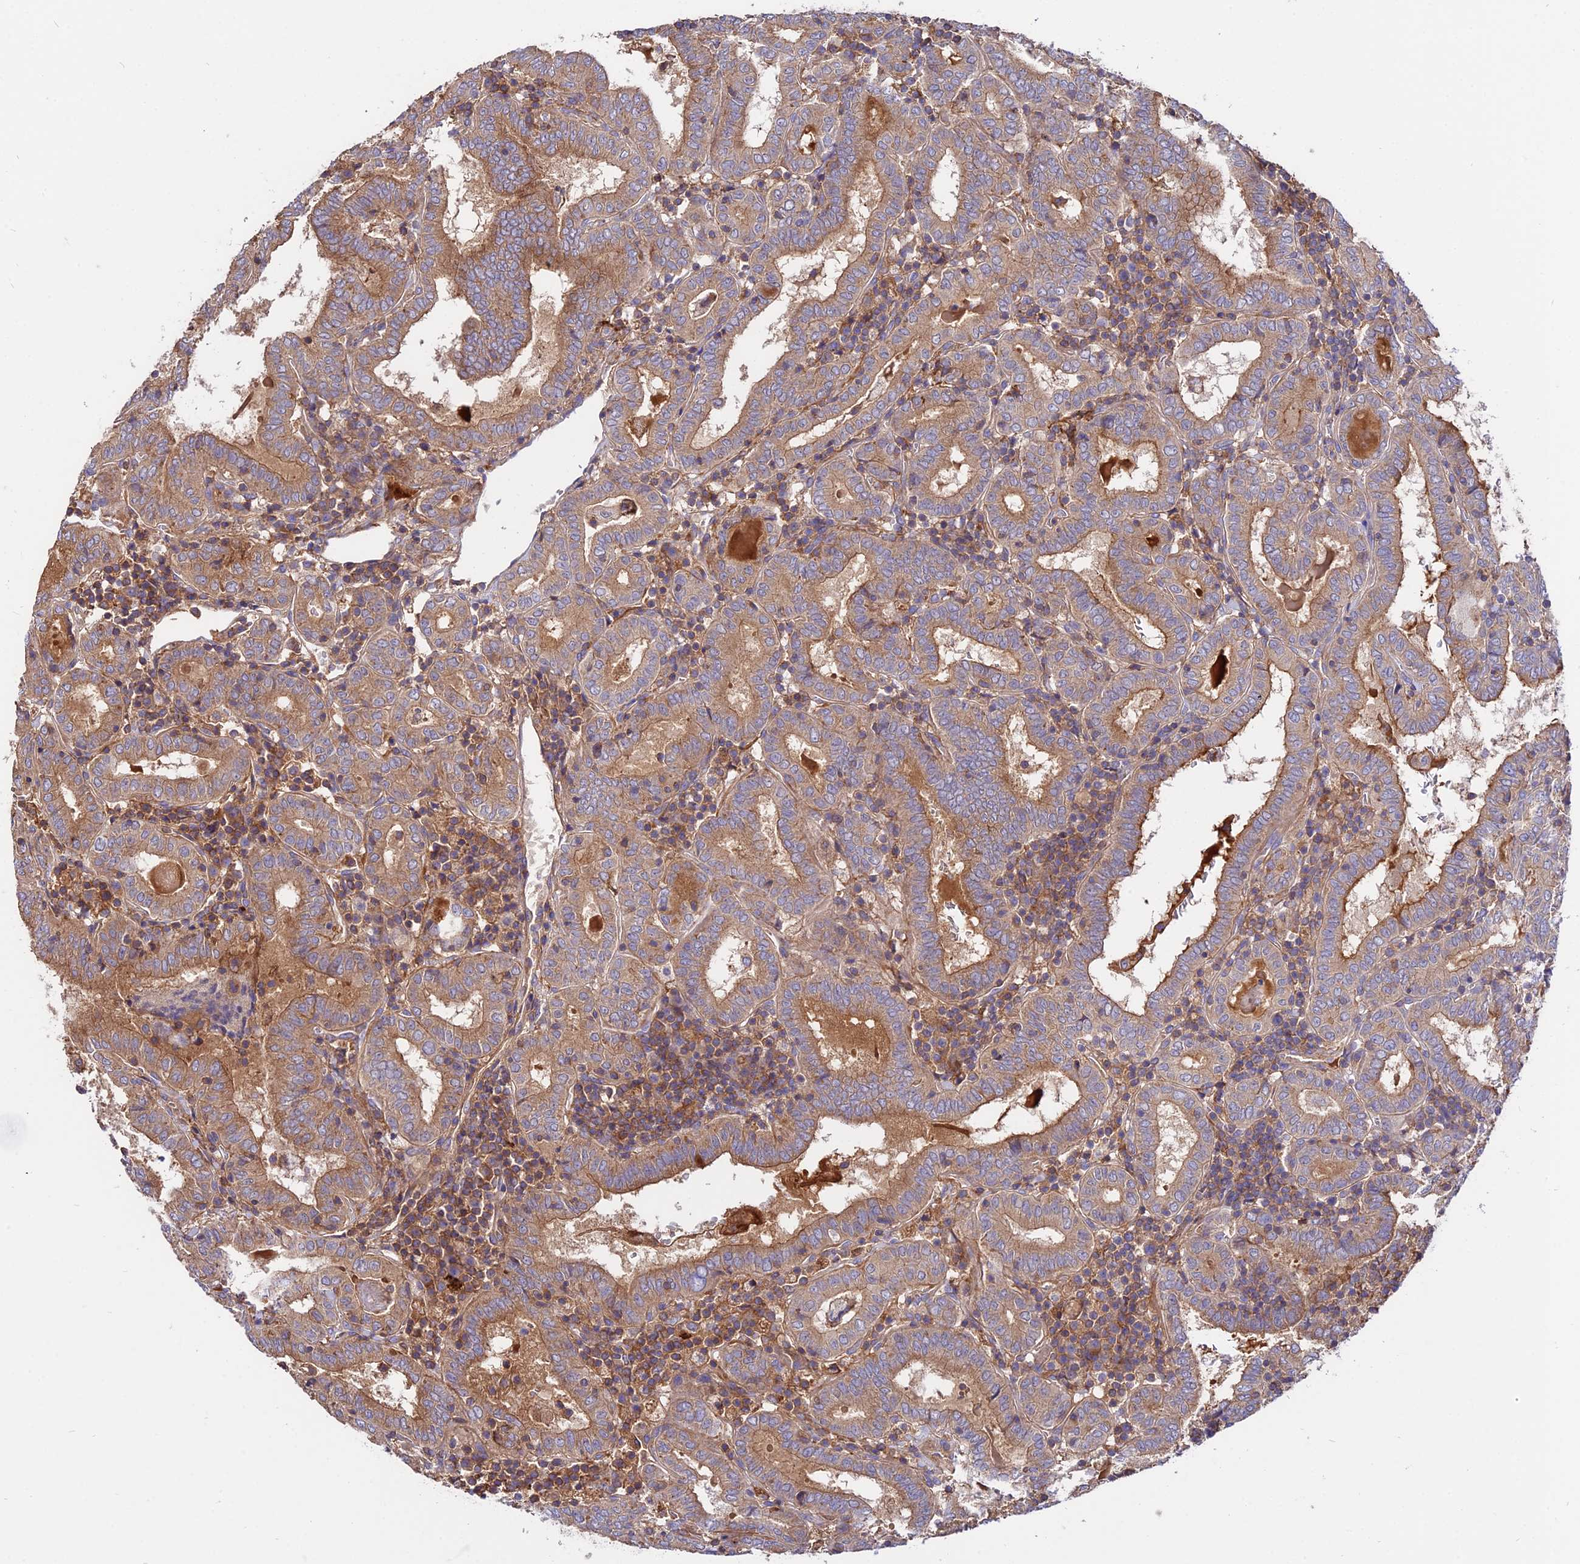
{"staining": {"intensity": "moderate", "quantity": ">75%", "location": "cytoplasmic/membranous"}, "tissue": "thyroid cancer", "cell_type": "Tumor cells", "image_type": "cancer", "snomed": [{"axis": "morphology", "description": "Papillary adenocarcinoma, NOS"}, {"axis": "topography", "description": "Thyroid gland"}], "caption": "Immunohistochemistry (IHC) micrograph of neoplastic tissue: human thyroid cancer stained using immunohistochemistry (IHC) demonstrates medium levels of moderate protein expression localized specifically in the cytoplasmic/membranous of tumor cells, appearing as a cytoplasmic/membranous brown color.", "gene": "PYM1", "patient": {"sex": "female", "age": 72}}